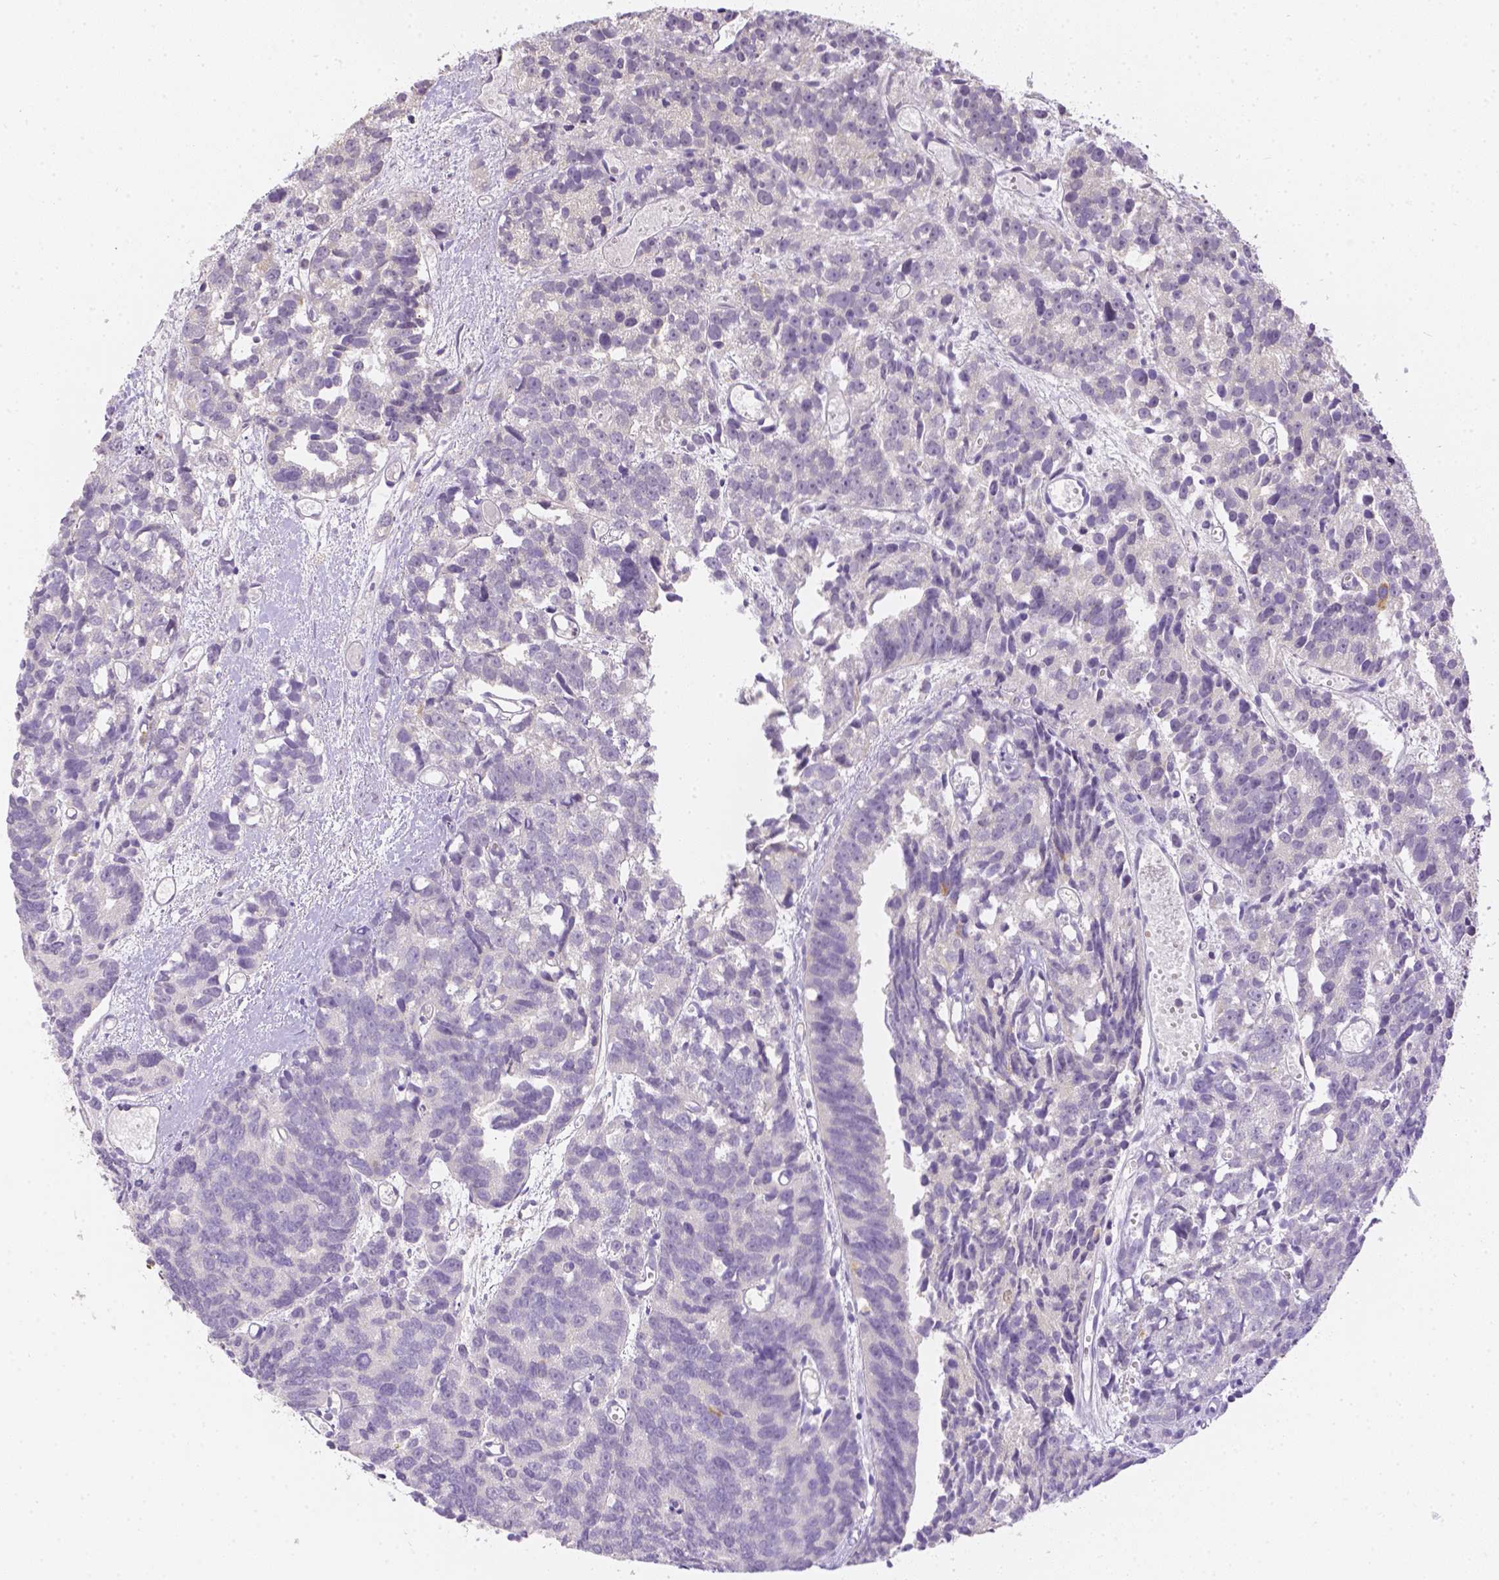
{"staining": {"intensity": "negative", "quantity": "none", "location": "none"}, "tissue": "prostate cancer", "cell_type": "Tumor cells", "image_type": "cancer", "snomed": [{"axis": "morphology", "description": "Adenocarcinoma, High grade"}, {"axis": "topography", "description": "Prostate"}], "caption": "Immunohistochemistry (IHC) of human prostate adenocarcinoma (high-grade) reveals no expression in tumor cells.", "gene": "ZNF280B", "patient": {"sex": "male", "age": 77}}